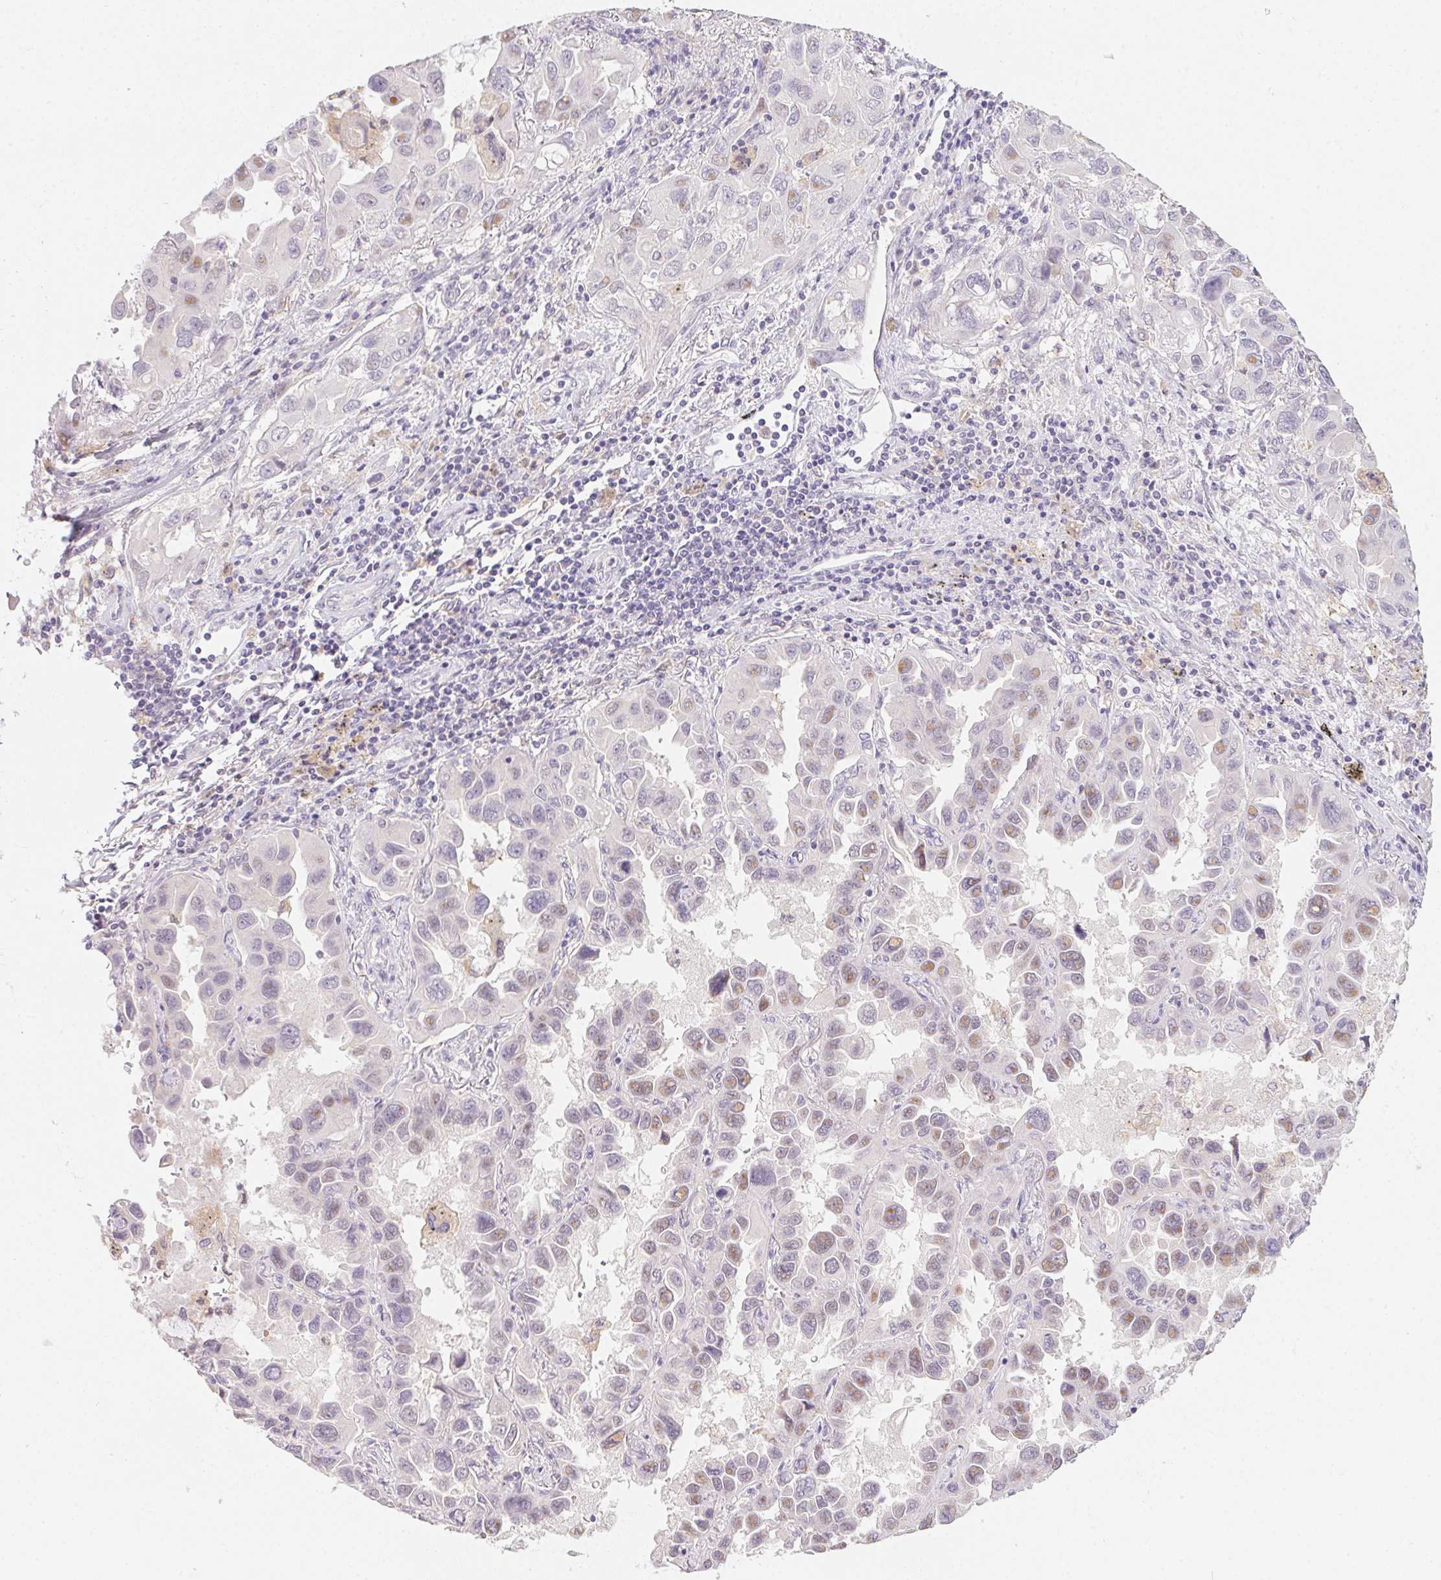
{"staining": {"intensity": "weak", "quantity": "<25%", "location": "nuclear"}, "tissue": "lung cancer", "cell_type": "Tumor cells", "image_type": "cancer", "snomed": [{"axis": "morphology", "description": "Adenocarcinoma, NOS"}, {"axis": "topography", "description": "Lung"}], "caption": "DAB (3,3'-diaminobenzidine) immunohistochemical staining of lung adenocarcinoma displays no significant staining in tumor cells.", "gene": "SLC6A18", "patient": {"sex": "male", "age": 64}}